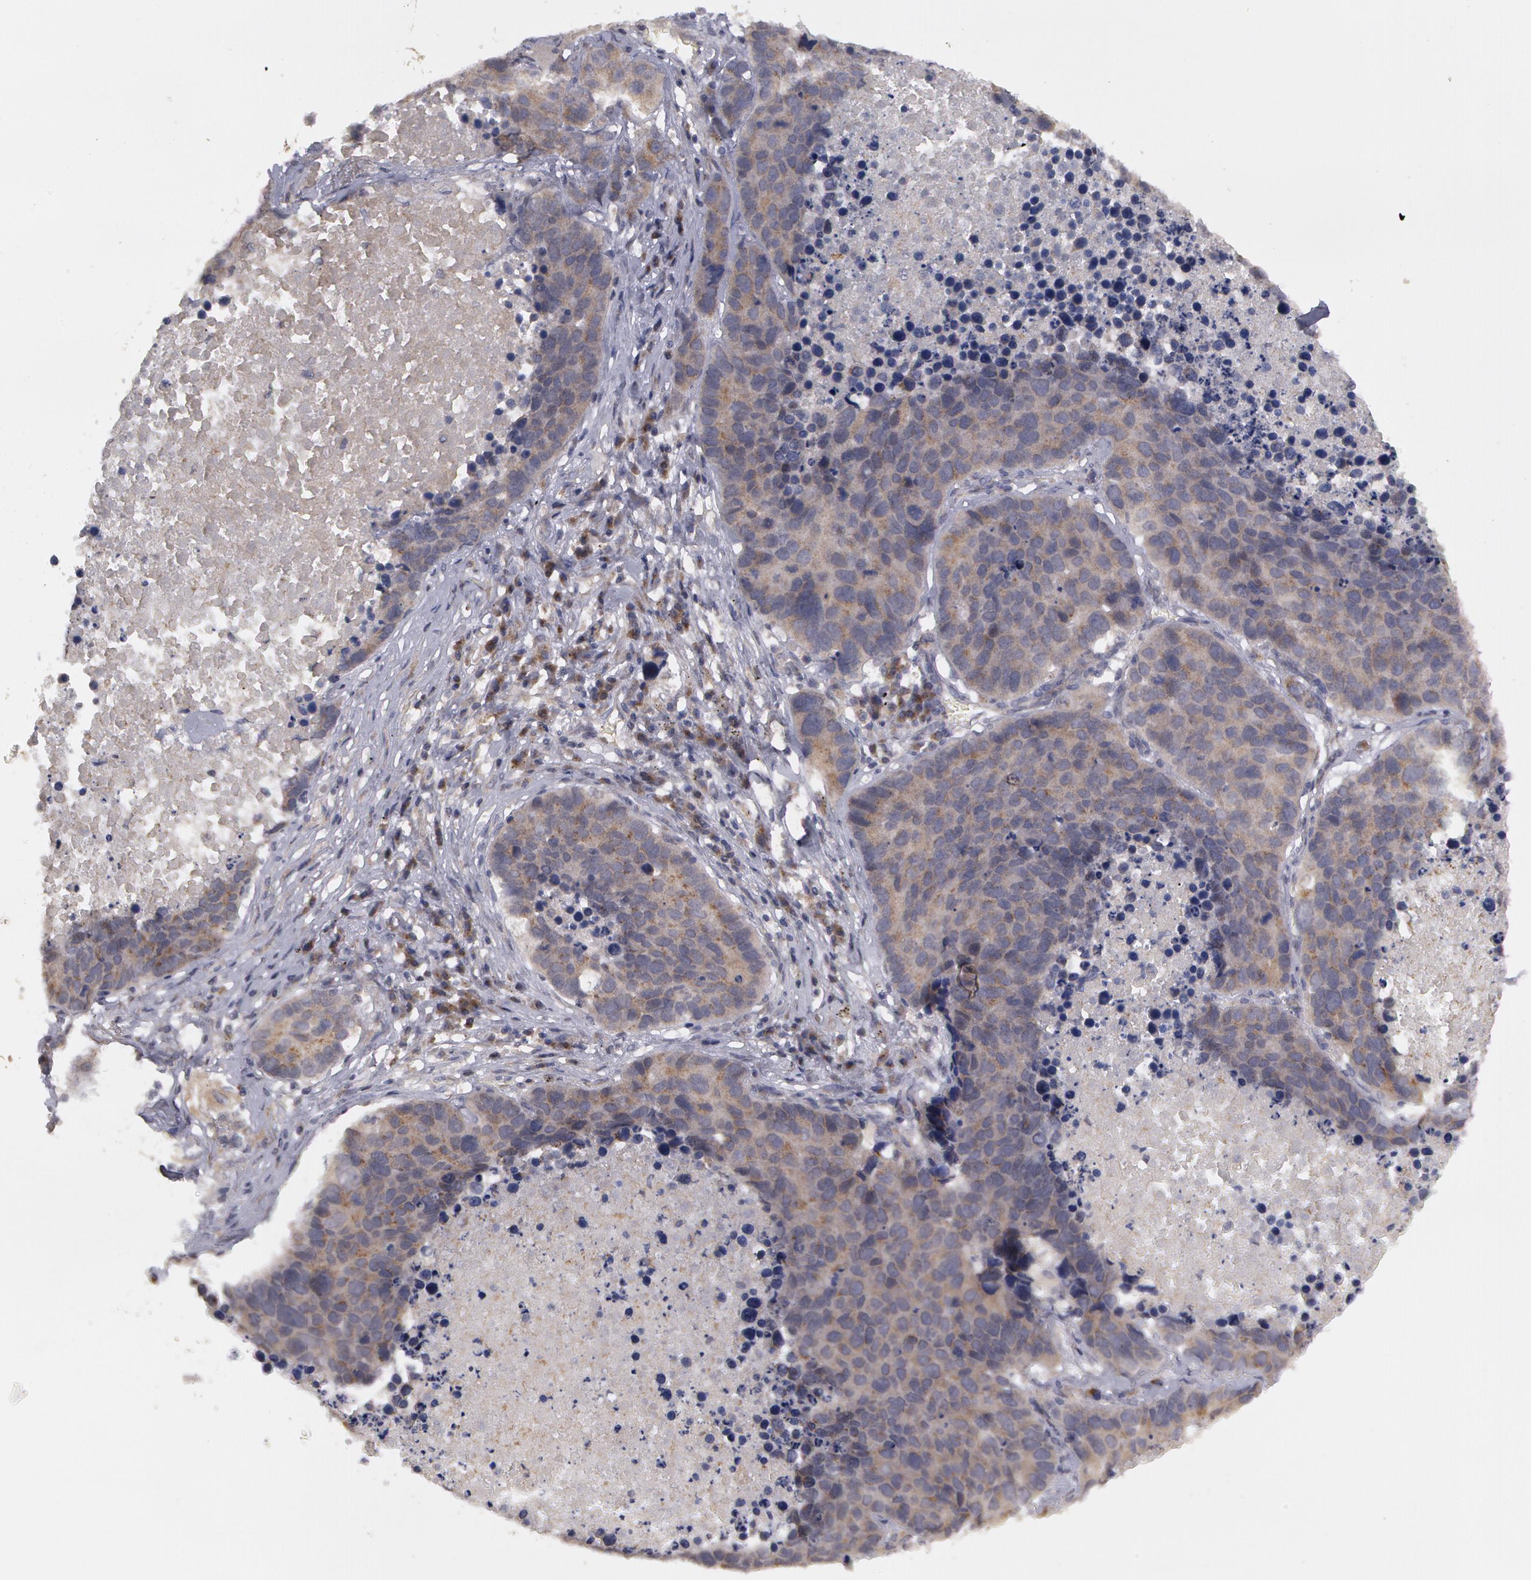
{"staining": {"intensity": "weak", "quantity": "25%-75%", "location": "cytoplasmic/membranous"}, "tissue": "lung cancer", "cell_type": "Tumor cells", "image_type": "cancer", "snomed": [{"axis": "morphology", "description": "Carcinoid, malignant, NOS"}, {"axis": "topography", "description": "Lung"}], "caption": "Approximately 25%-75% of tumor cells in human lung carcinoid (malignant) demonstrate weak cytoplasmic/membranous protein expression as visualized by brown immunohistochemical staining.", "gene": "STX5", "patient": {"sex": "male", "age": 60}}